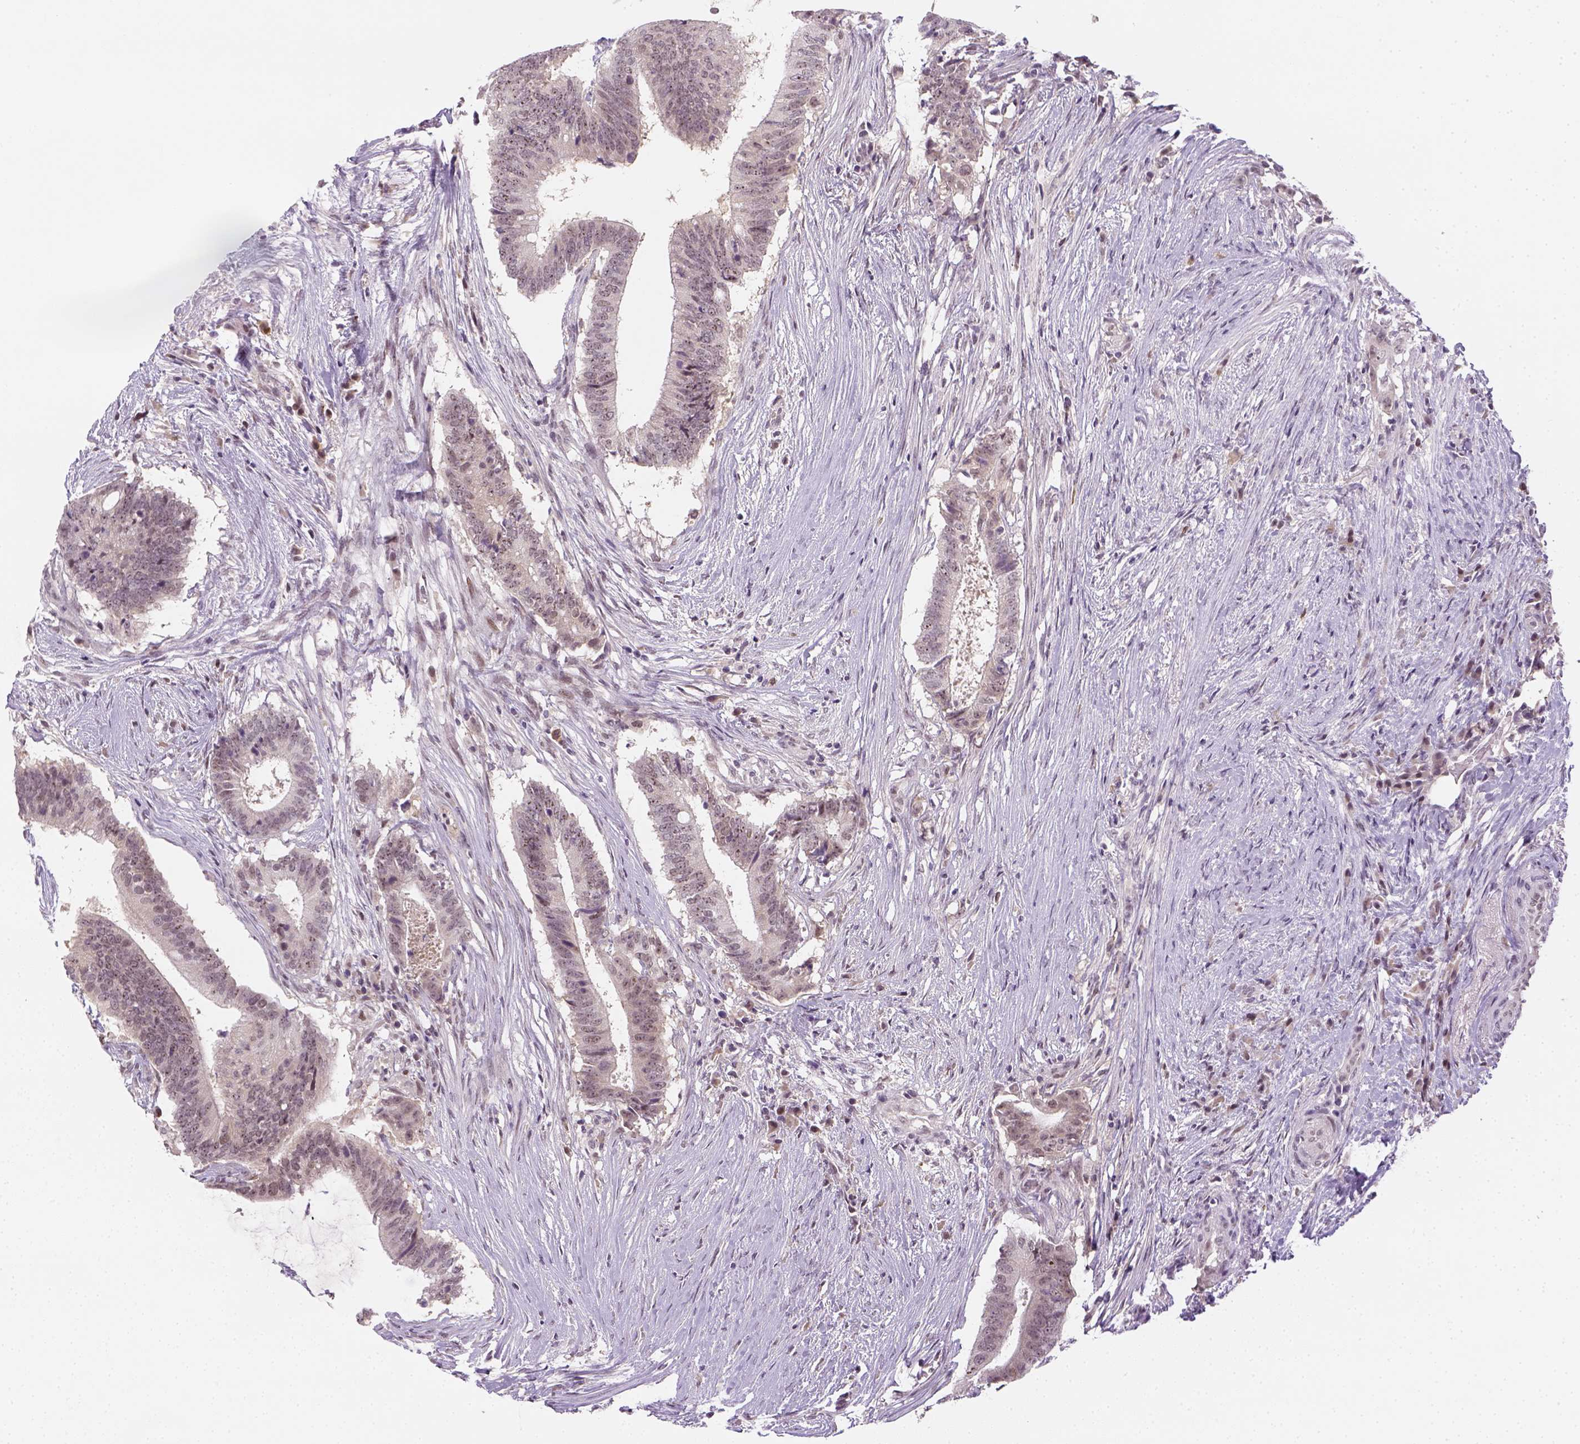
{"staining": {"intensity": "negative", "quantity": "none", "location": "none"}, "tissue": "colorectal cancer", "cell_type": "Tumor cells", "image_type": "cancer", "snomed": [{"axis": "morphology", "description": "Adenocarcinoma, NOS"}, {"axis": "topography", "description": "Colon"}], "caption": "Immunohistochemical staining of colorectal adenocarcinoma shows no significant staining in tumor cells.", "gene": "MAGEB3", "patient": {"sex": "female", "age": 43}}